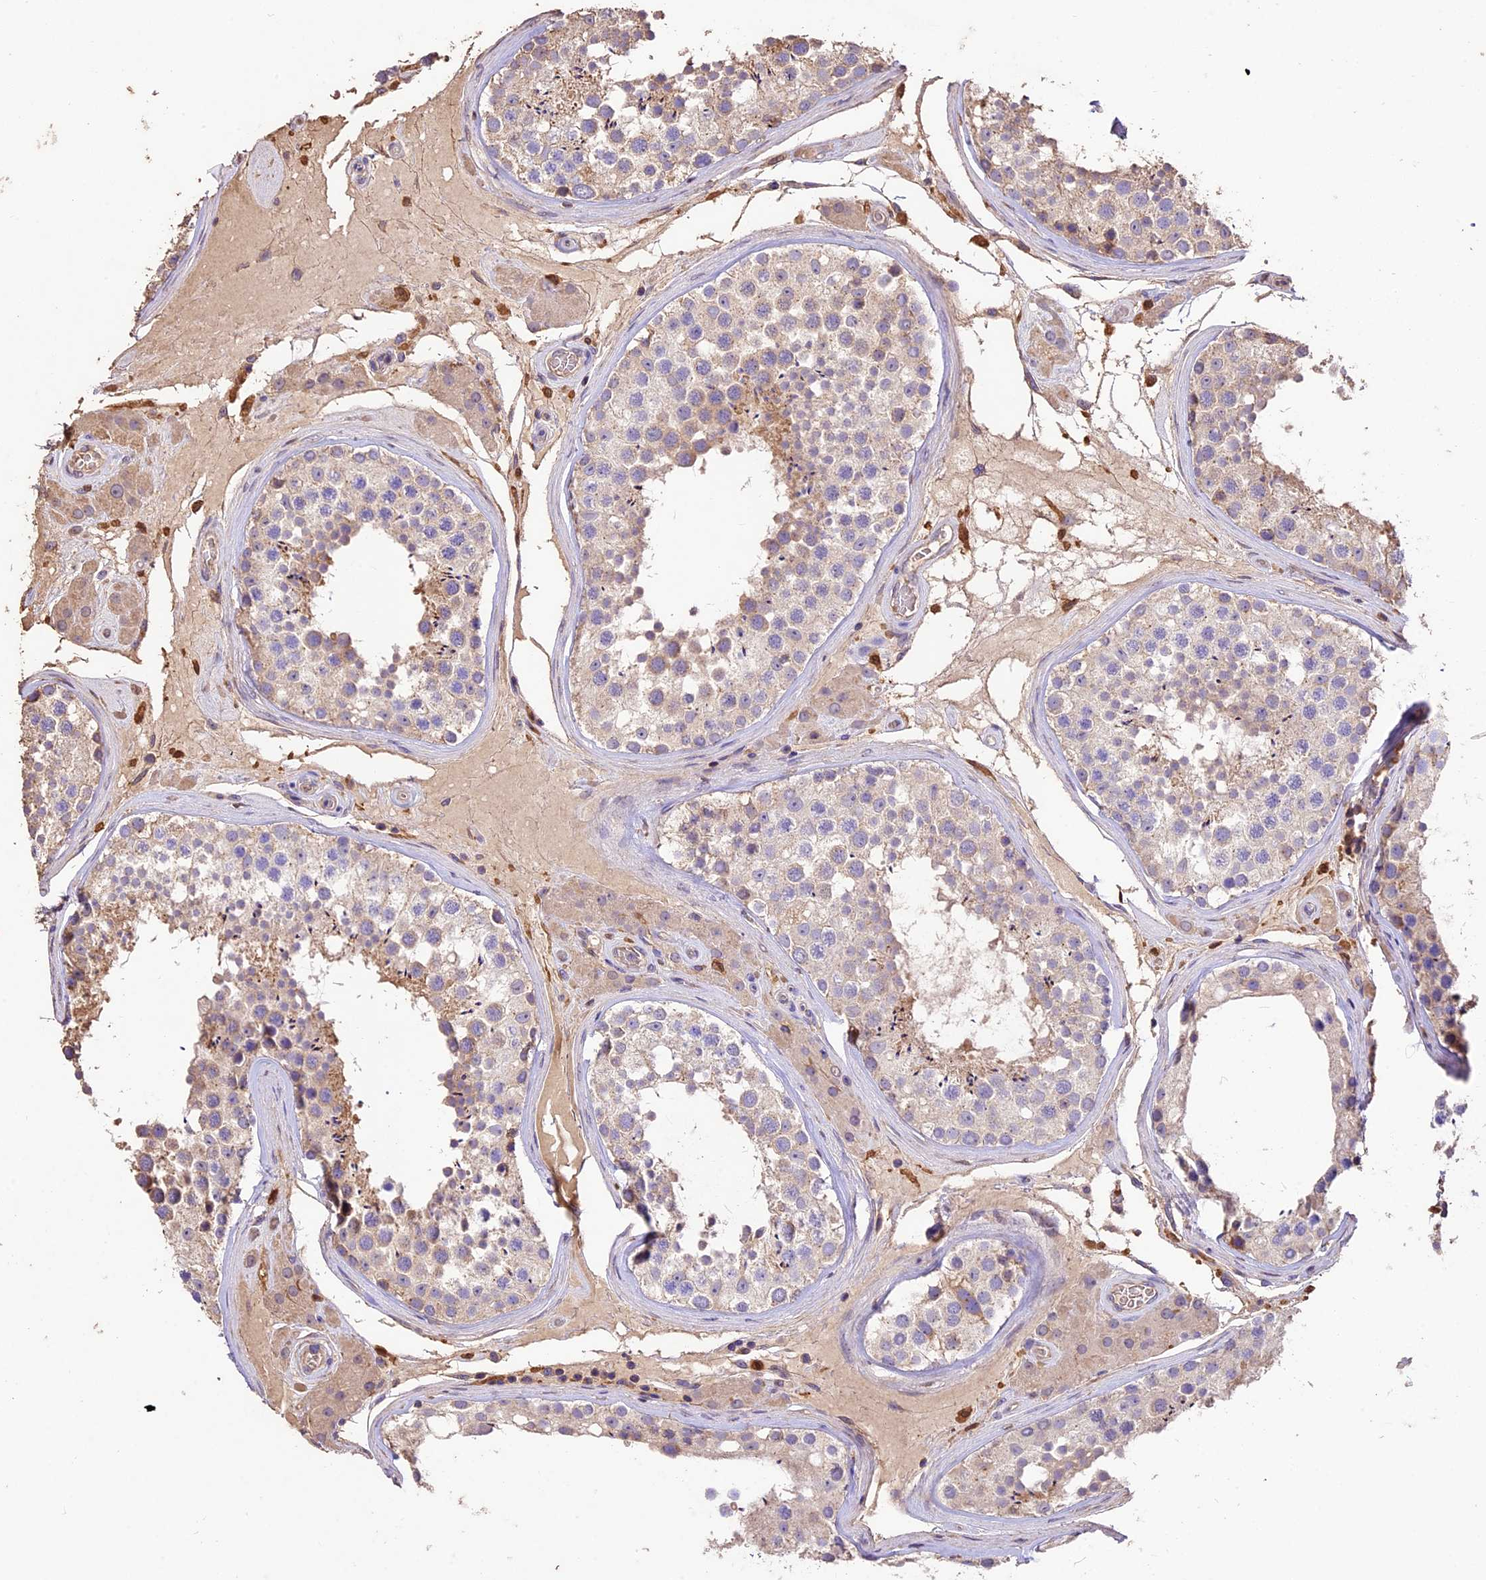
{"staining": {"intensity": "weak", "quantity": "<25%", "location": "cytoplasmic/membranous"}, "tissue": "testis", "cell_type": "Cells in seminiferous ducts", "image_type": "normal", "snomed": [{"axis": "morphology", "description": "Normal tissue, NOS"}, {"axis": "topography", "description": "Testis"}], "caption": "Immunohistochemistry (IHC) of normal testis reveals no expression in cells in seminiferous ducts.", "gene": "CRLF1", "patient": {"sex": "male", "age": 46}}